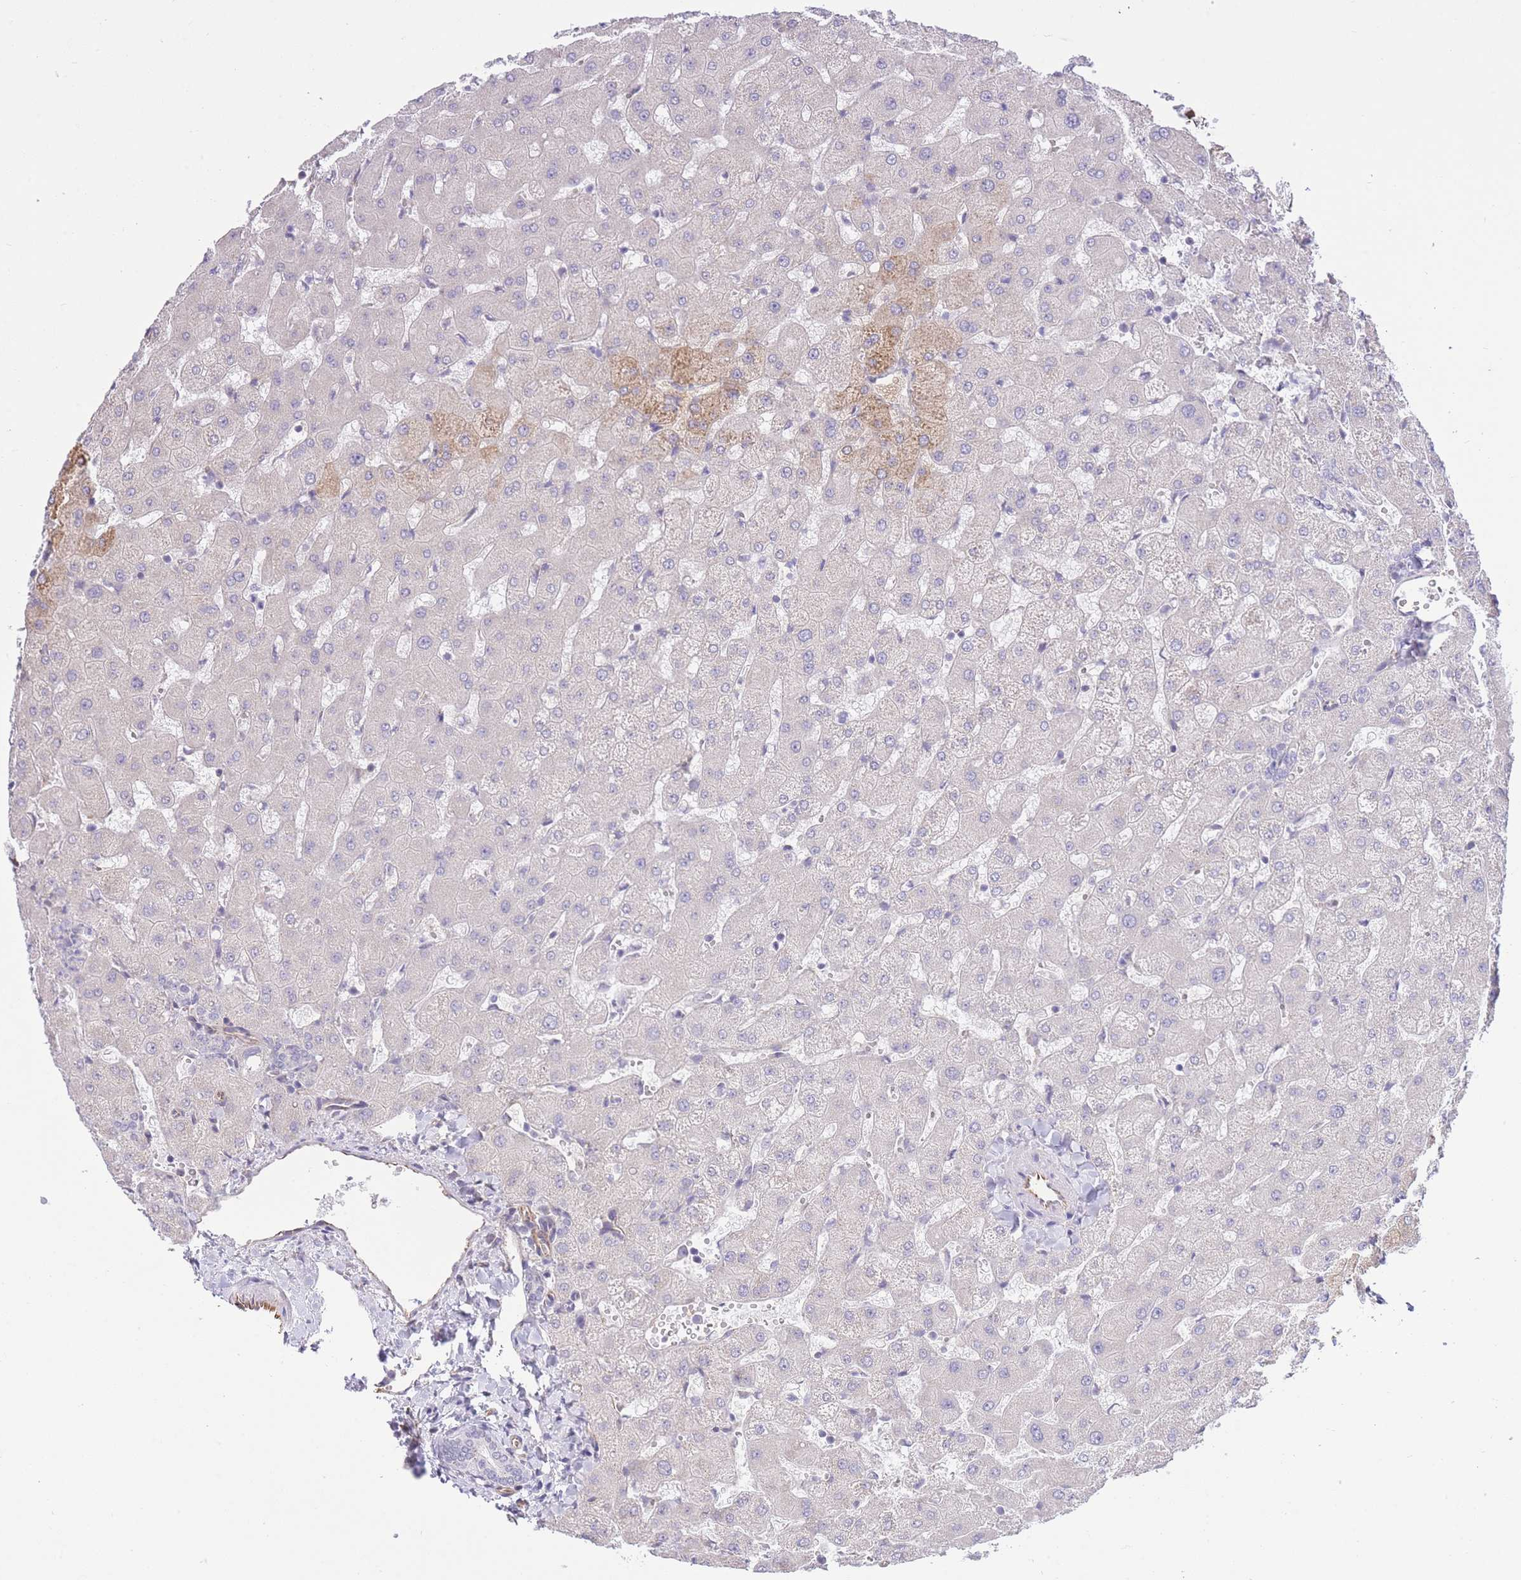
{"staining": {"intensity": "negative", "quantity": "none", "location": "none"}, "tissue": "liver", "cell_type": "Cholangiocytes", "image_type": "normal", "snomed": [{"axis": "morphology", "description": "Normal tissue, NOS"}, {"axis": "topography", "description": "Liver"}], "caption": "This histopathology image is of normal liver stained with immunohistochemistry (IHC) to label a protein in brown with the nuclei are counter-stained blue. There is no positivity in cholangiocytes.", "gene": "PSG11", "patient": {"sex": "female", "age": 63}}